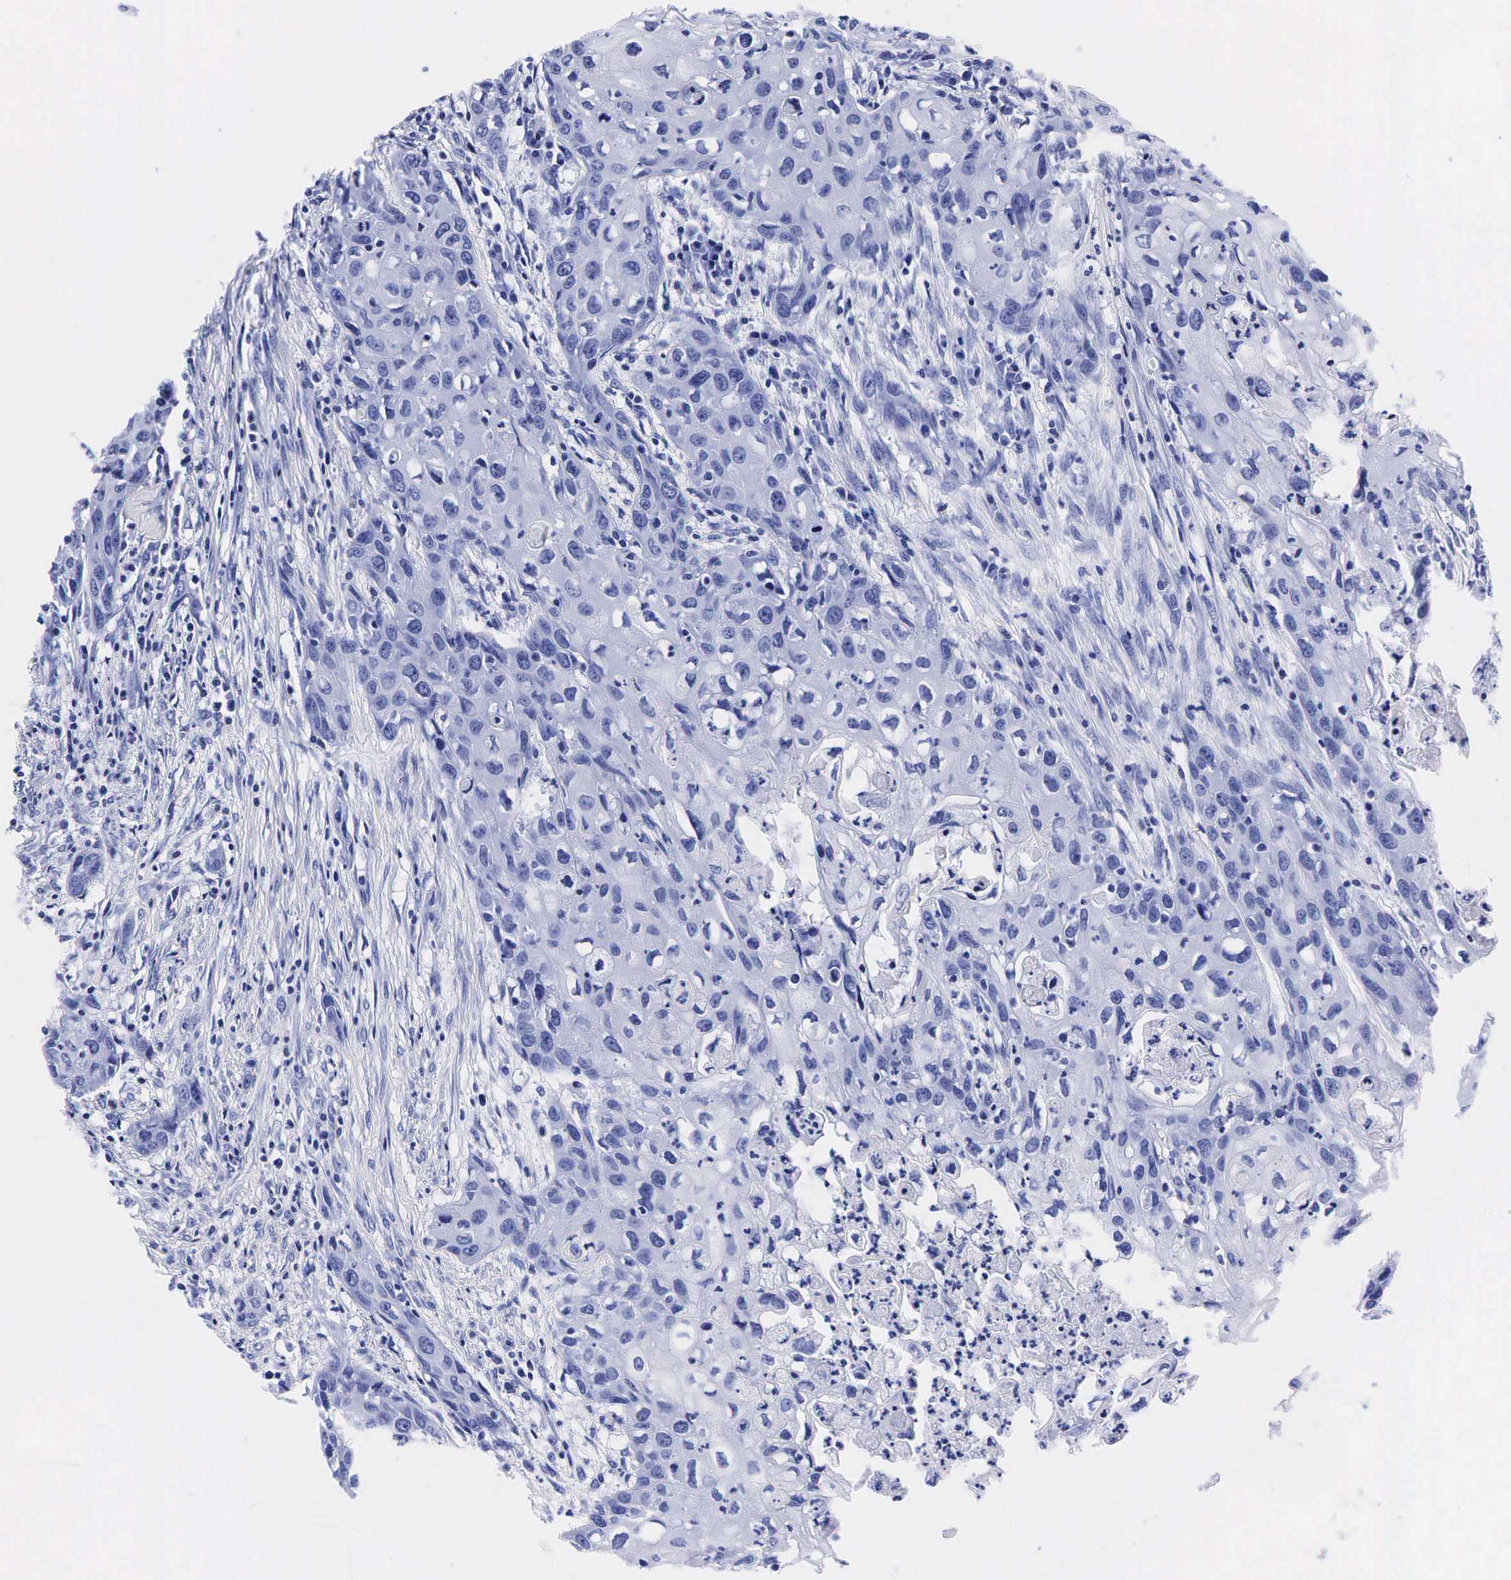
{"staining": {"intensity": "negative", "quantity": "none", "location": "none"}, "tissue": "urothelial cancer", "cell_type": "Tumor cells", "image_type": "cancer", "snomed": [{"axis": "morphology", "description": "Urothelial carcinoma, High grade"}, {"axis": "topography", "description": "Urinary bladder"}], "caption": "IHC micrograph of human urothelial cancer stained for a protein (brown), which shows no positivity in tumor cells. (DAB (3,3'-diaminobenzidine) immunohistochemistry with hematoxylin counter stain).", "gene": "KLK3", "patient": {"sex": "male", "age": 54}}